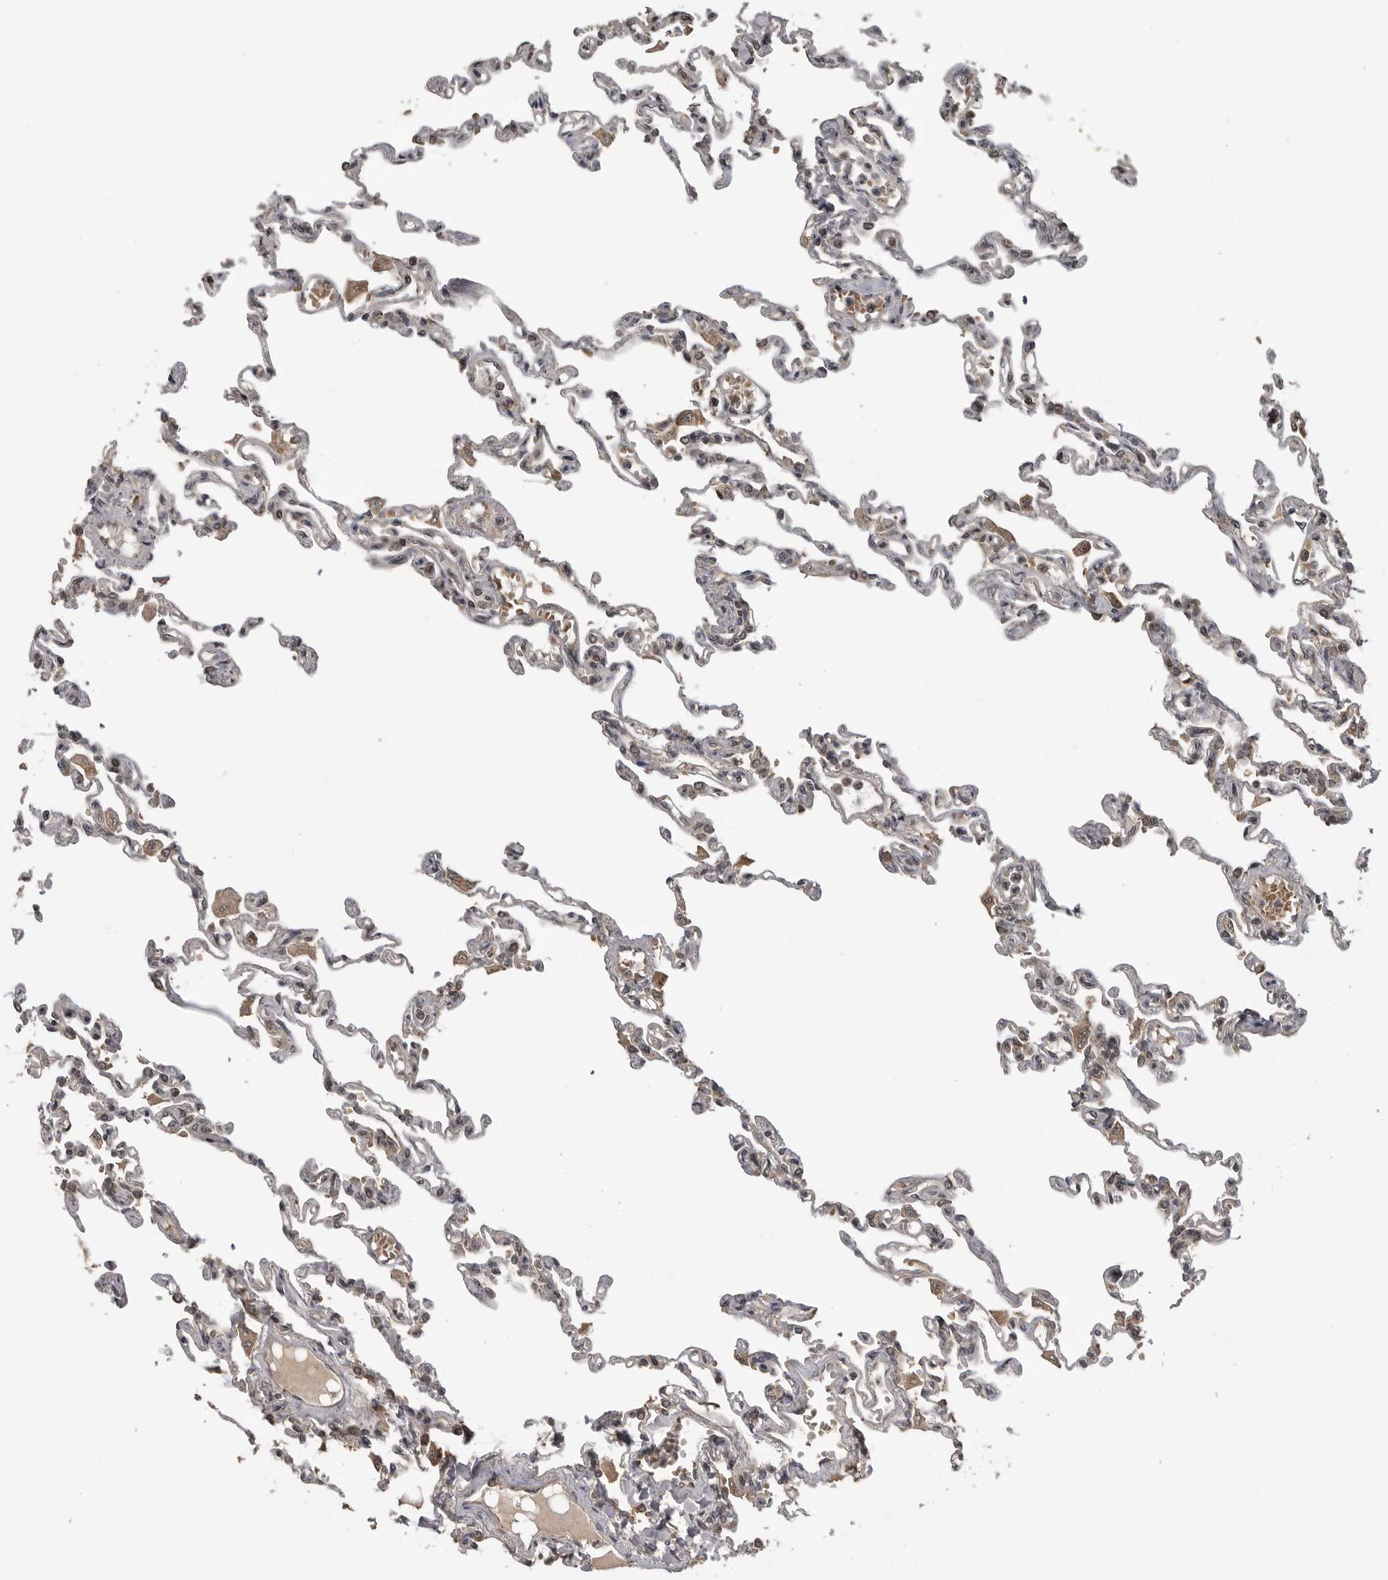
{"staining": {"intensity": "moderate", "quantity": "25%-75%", "location": "cytoplasmic/membranous,nuclear"}, "tissue": "lung", "cell_type": "Alveolar cells", "image_type": "normal", "snomed": [{"axis": "morphology", "description": "Normal tissue, NOS"}, {"axis": "topography", "description": "Lung"}], "caption": "Lung stained with a brown dye displays moderate cytoplasmic/membranous,nuclear positive expression in approximately 25%-75% of alveolar cells.", "gene": "AKAP7", "patient": {"sex": "male", "age": 21}}